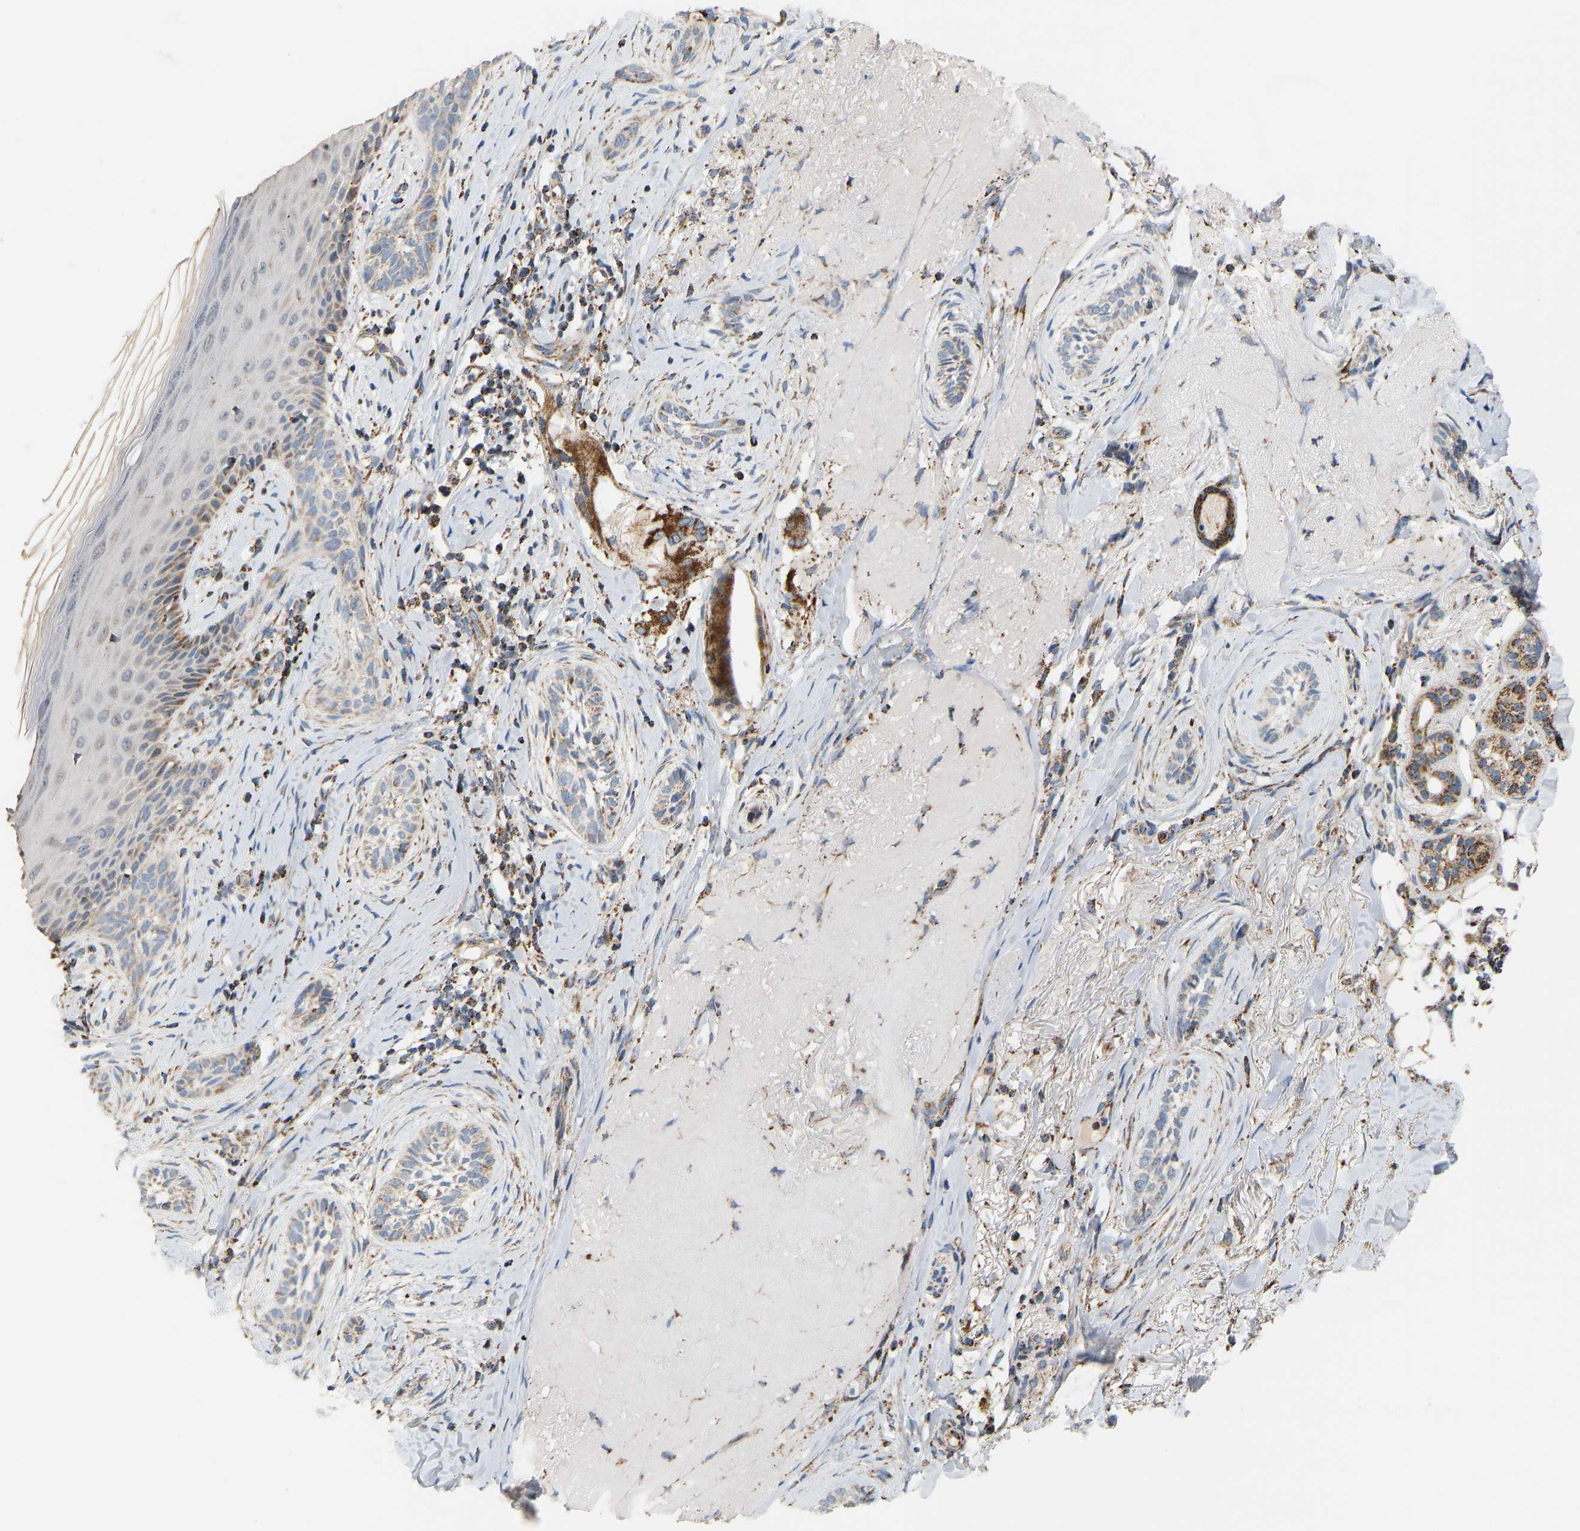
{"staining": {"intensity": "moderate", "quantity": ">75%", "location": "cytoplasmic/membranous"}, "tissue": "skin cancer", "cell_type": "Tumor cells", "image_type": "cancer", "snomed": [{"axis": "morphology", "description": "Basal cell carcinoma"}, {"axis": "topography", "description": "Skin"}], "caption": "An image of human skin cancer (basal cell carcinoma) stained for a protein reveals moderate cytoplasmic/membranous brown staining in tumor cells.", "gene": "GPSM2", "patient": {"sex": "female", "age": 88}}